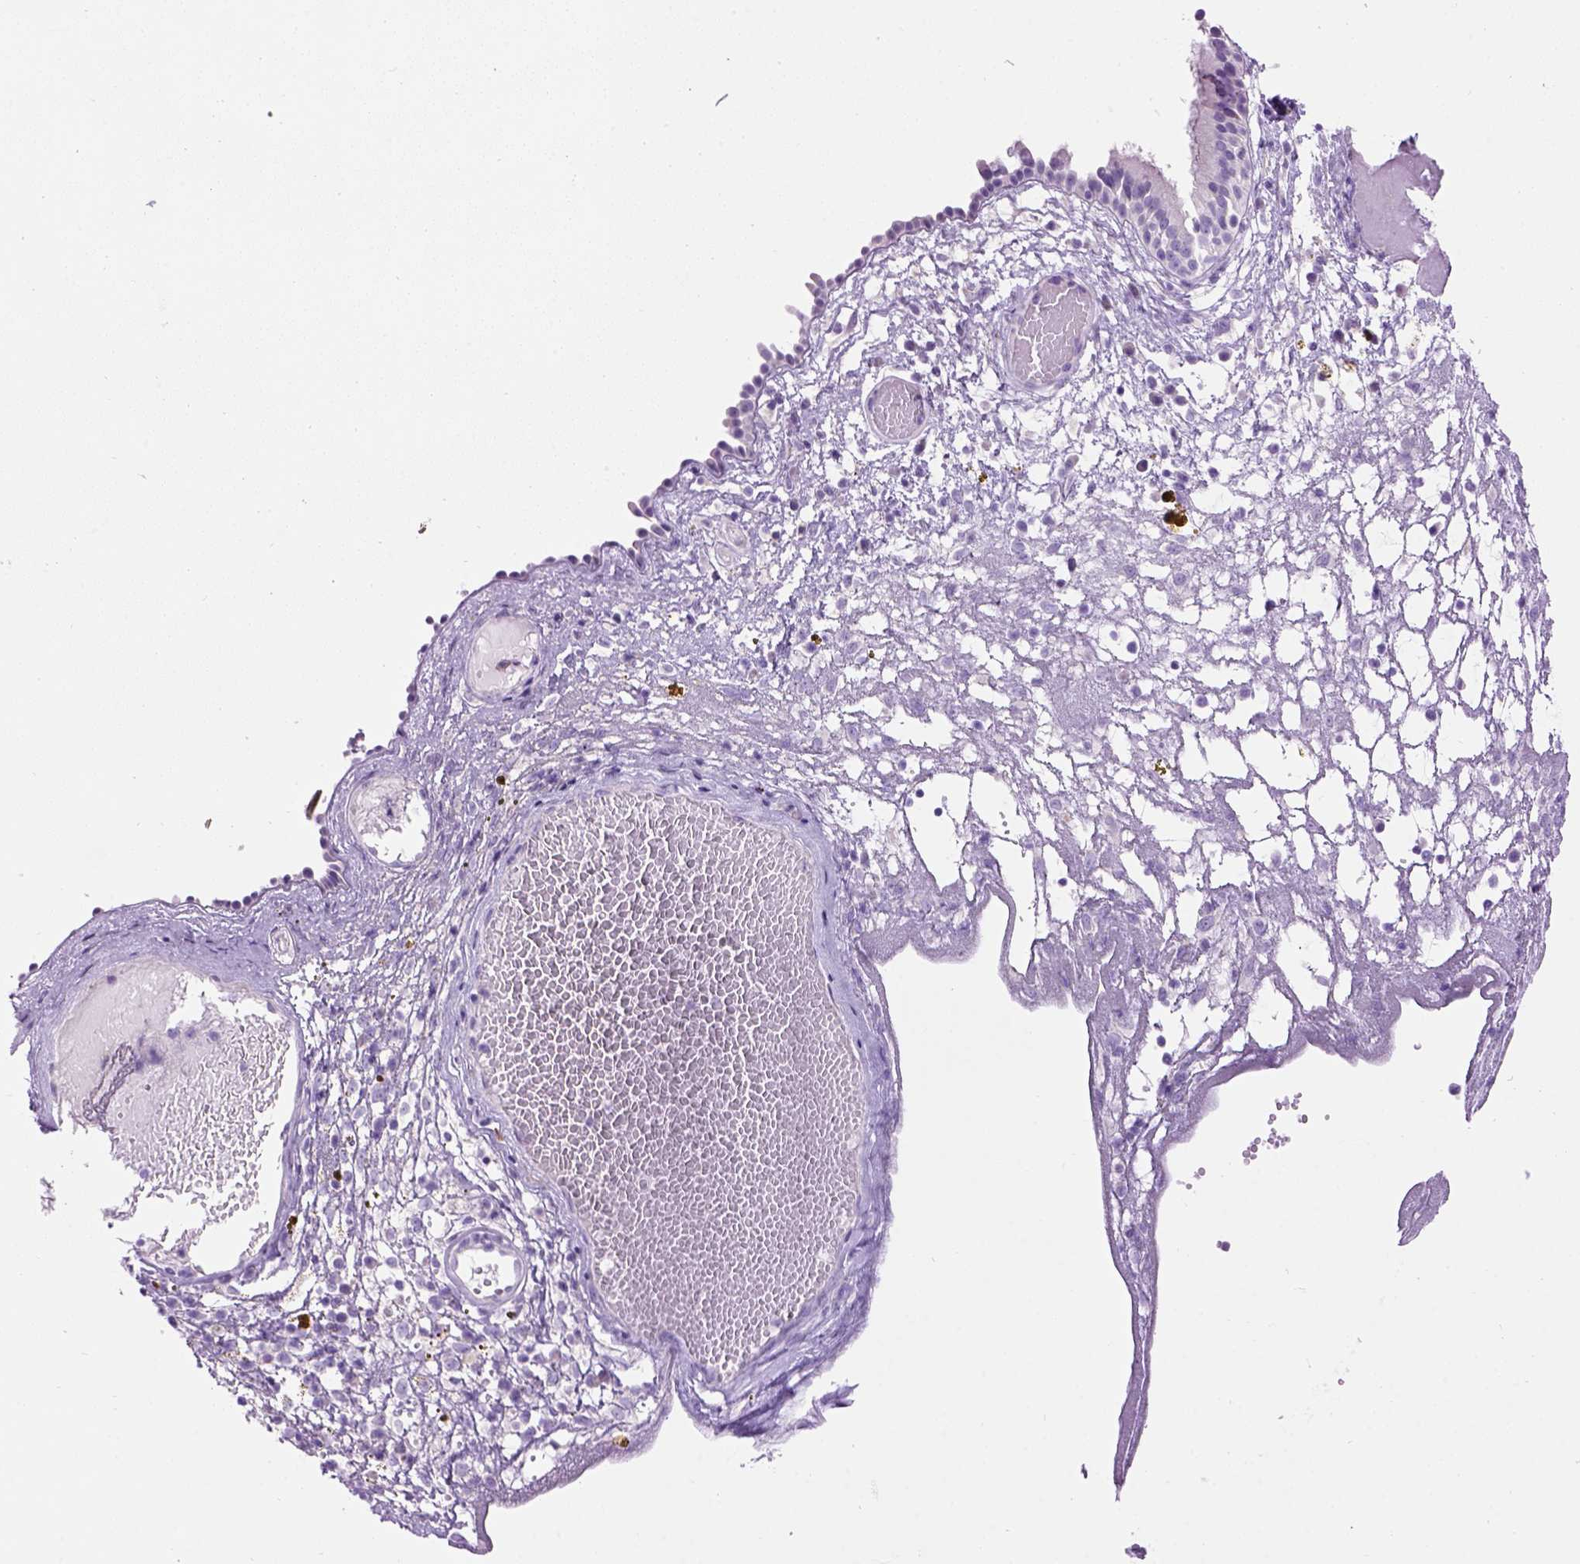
{"staining": {"intensity": "negative", "quantity": "none", "location": "none"}, "tissue": "nasopharynx", "cell_type": "Respiratory epithelial cells", "image_type": "normal", "snomed": [{"axis": "morphology", "description": "Normal tissue, NOS"}, {"axis": "topography", "description": "Nasopharynx"}], "caption": "This is a image of immunohistochemistry (IHC) staining of benign nasopharynx, which shows no positivity in respiratory epithelial cells.", "gene": "GABRB2", "patient": {"sex": "male", "age": 24}}